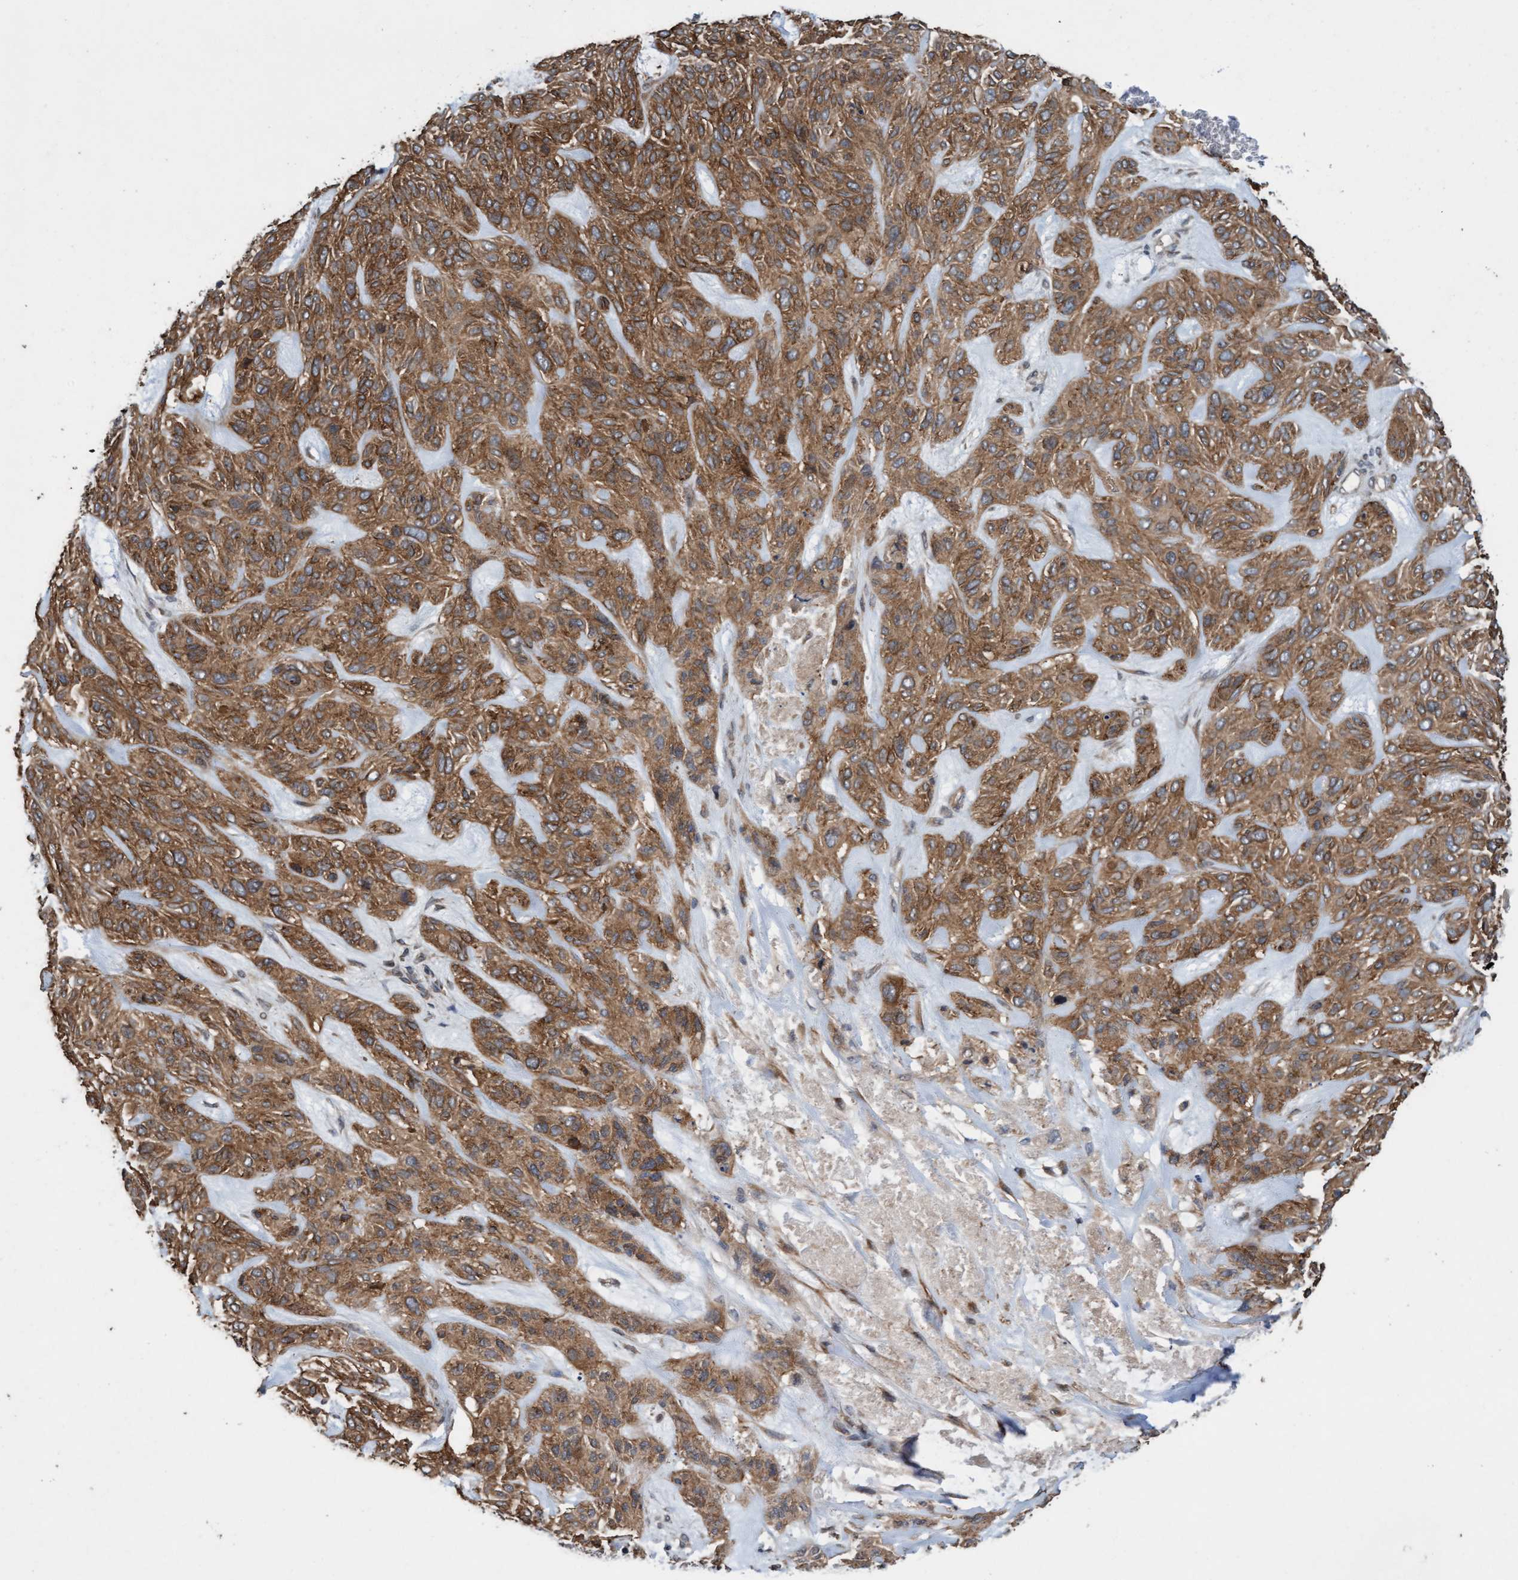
{"staining": {"intensity": "moderate", "quantity": ">75%", "location": "cytoplasmic/membranous"}, "tissue": "skin cancer", "cell_type": "Tumor cells", "image_type": "cancer", "snomed": [{"axis": "morphology", "description": "Basal cell carcinoma"}, {"axis": "topography", "description": "Skin"}], "caption": "Skin cancer (basal cell carcinoma) tissue reveals moderate cytoplasmic/membranous expression in about >75% of tumor cells, visualized by immunohistochemistry.", "gene": "CDC42EP4", "patient": {"sex": "male", "age": 55}}